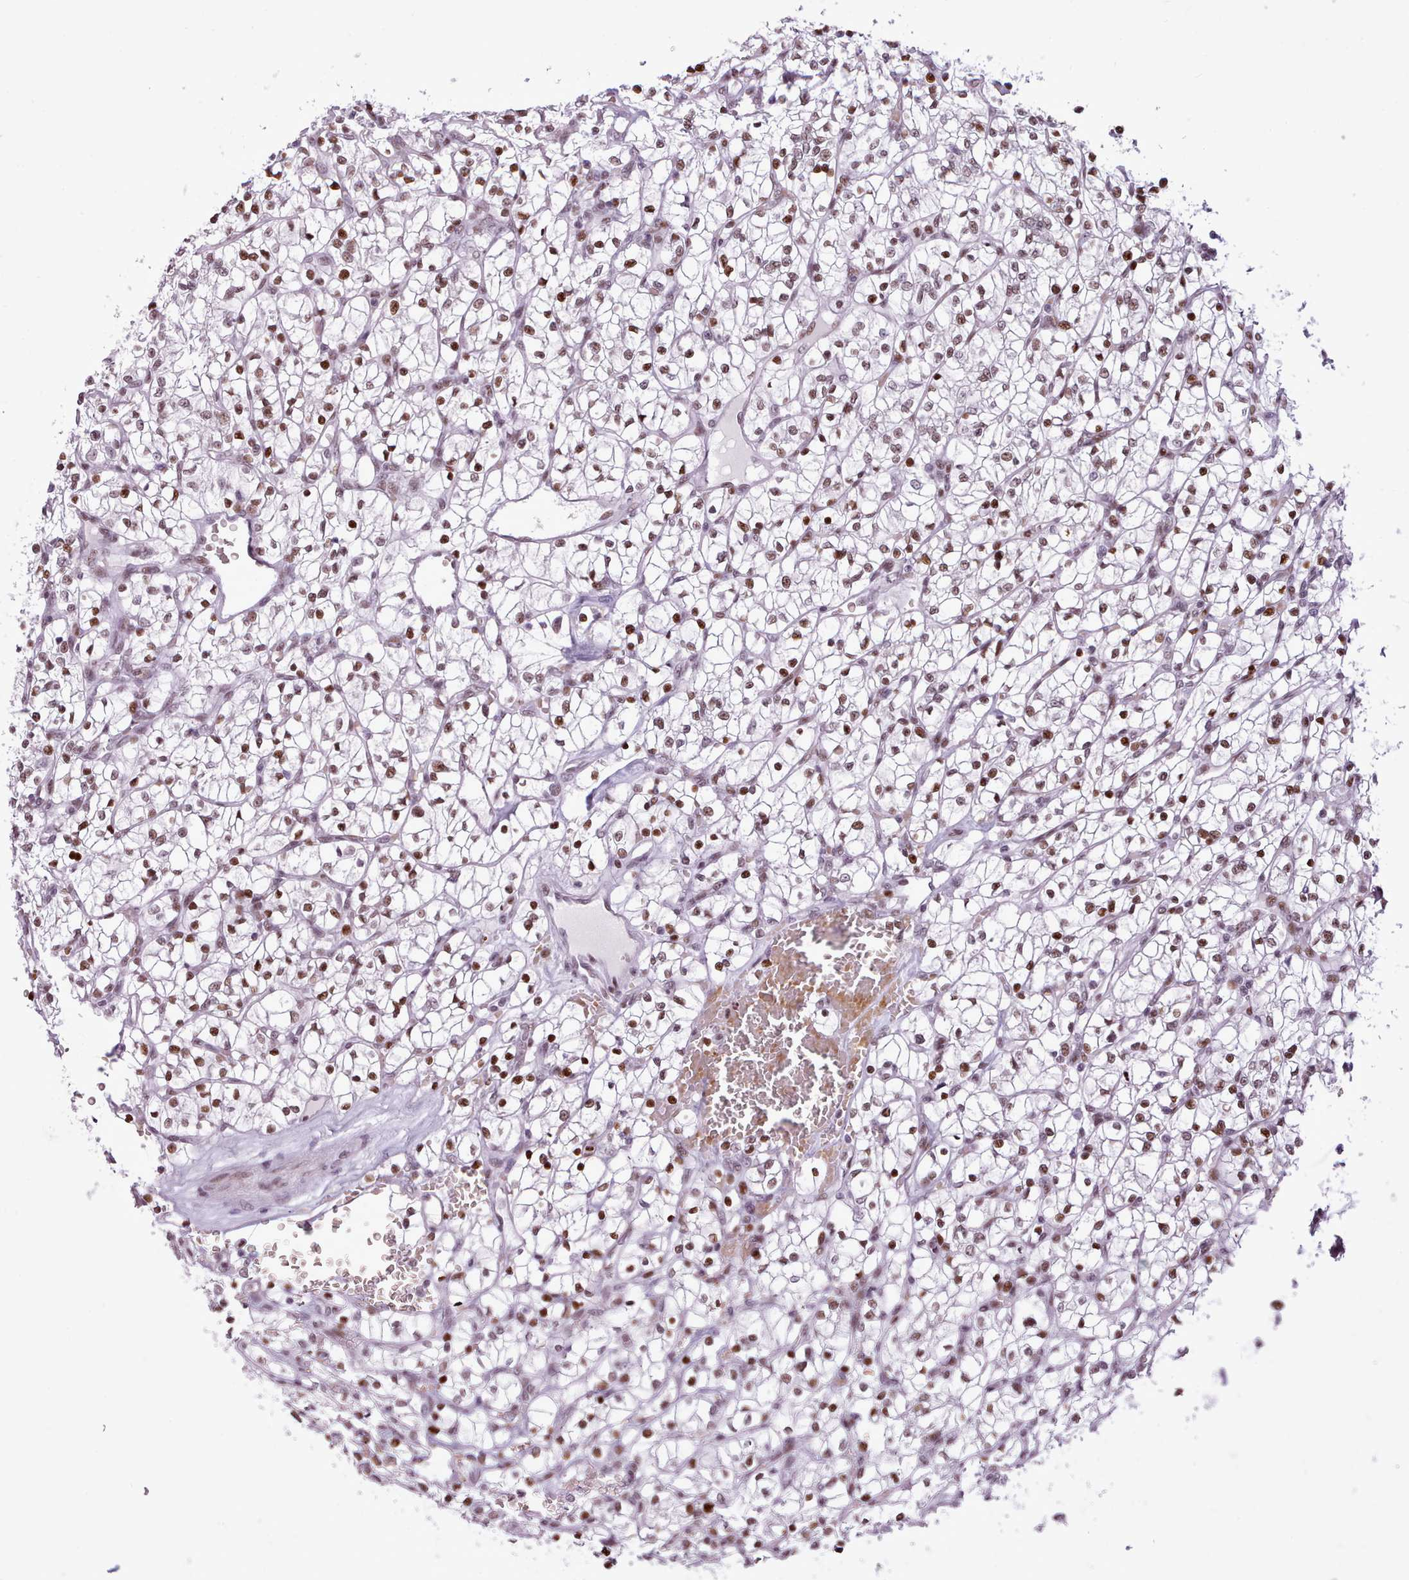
{"staining": {"intensity": "strong", "quantity": ">75%", "location": "nuclear"}, "tissue": "renal cancer", "cell_type": "Tumor cells", "image_type": "cancer", "snomed": [{"axis": "morphology", "description": "Adenocarcinoma, NOS"}, {"axis": "topography", "description": "Kidney"}], "caption": "Immunohistochemical staining of human renal cancer (adenocarcinoma) shows high levels of strong nuclear protein staining in approximately >75% of tumor cells.", "gene": "SRSF4", "patient": {"sex": "female", "age": 64}}